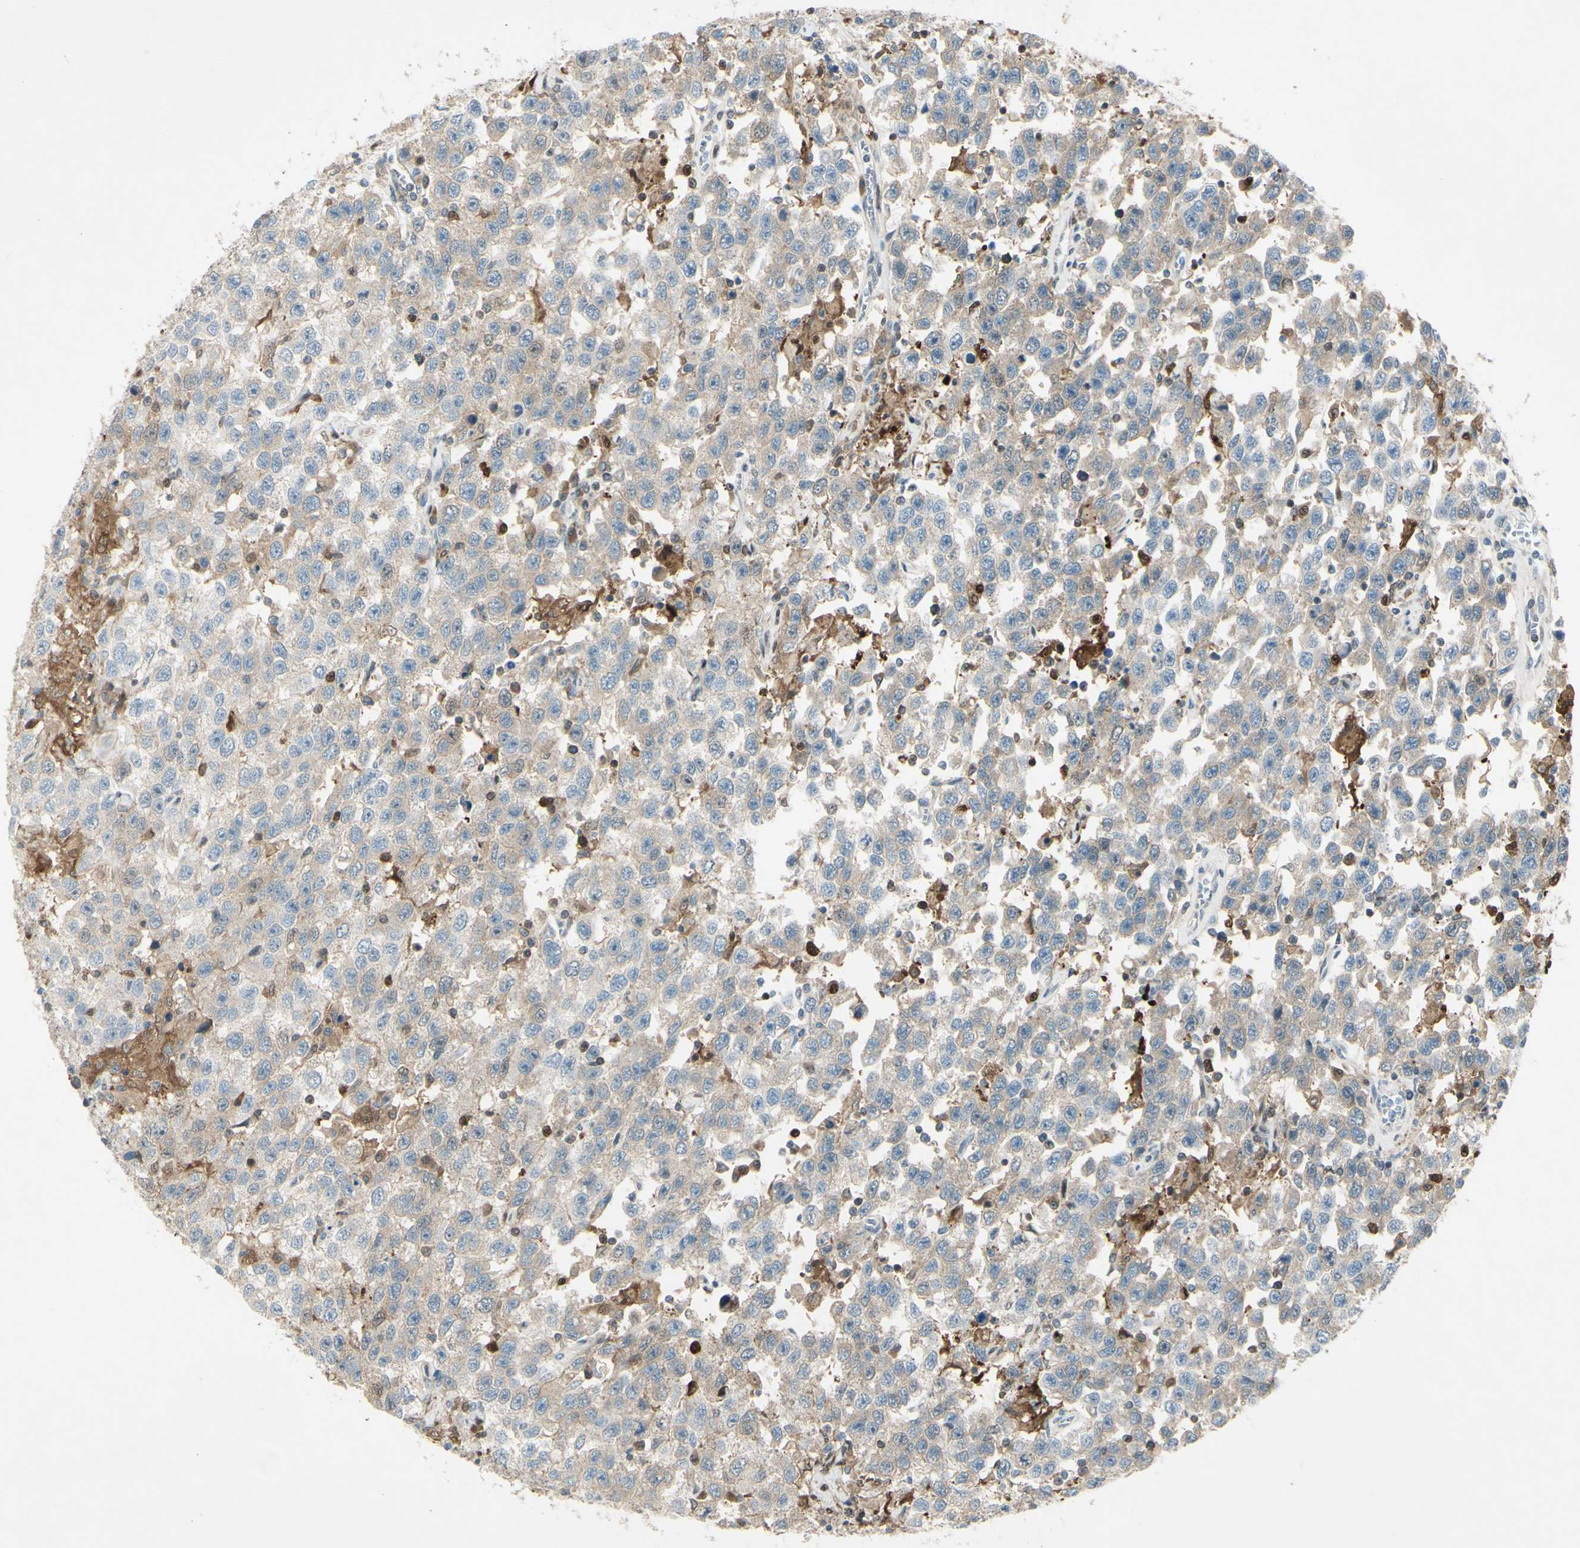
{"staining": {"intensity": "weak", "quantity": ">75%", "location": "cytoplasmic/membranous"}, "tissue": "testis cancer", "cell_type": "Tumor cells", "image_type": "cancer", "snomed": [{"axis": "morphology", "description": "Seminoma, NOS"}, {"axis": "topography", "description": "Testis"}], "caption": "A brown stain highlights weak cytoplasmic/membranous positivity of a protein in human testis cancer tumor cells.", "gene": "C1orf159", "patient": {"sex": "male", "age": 41}}